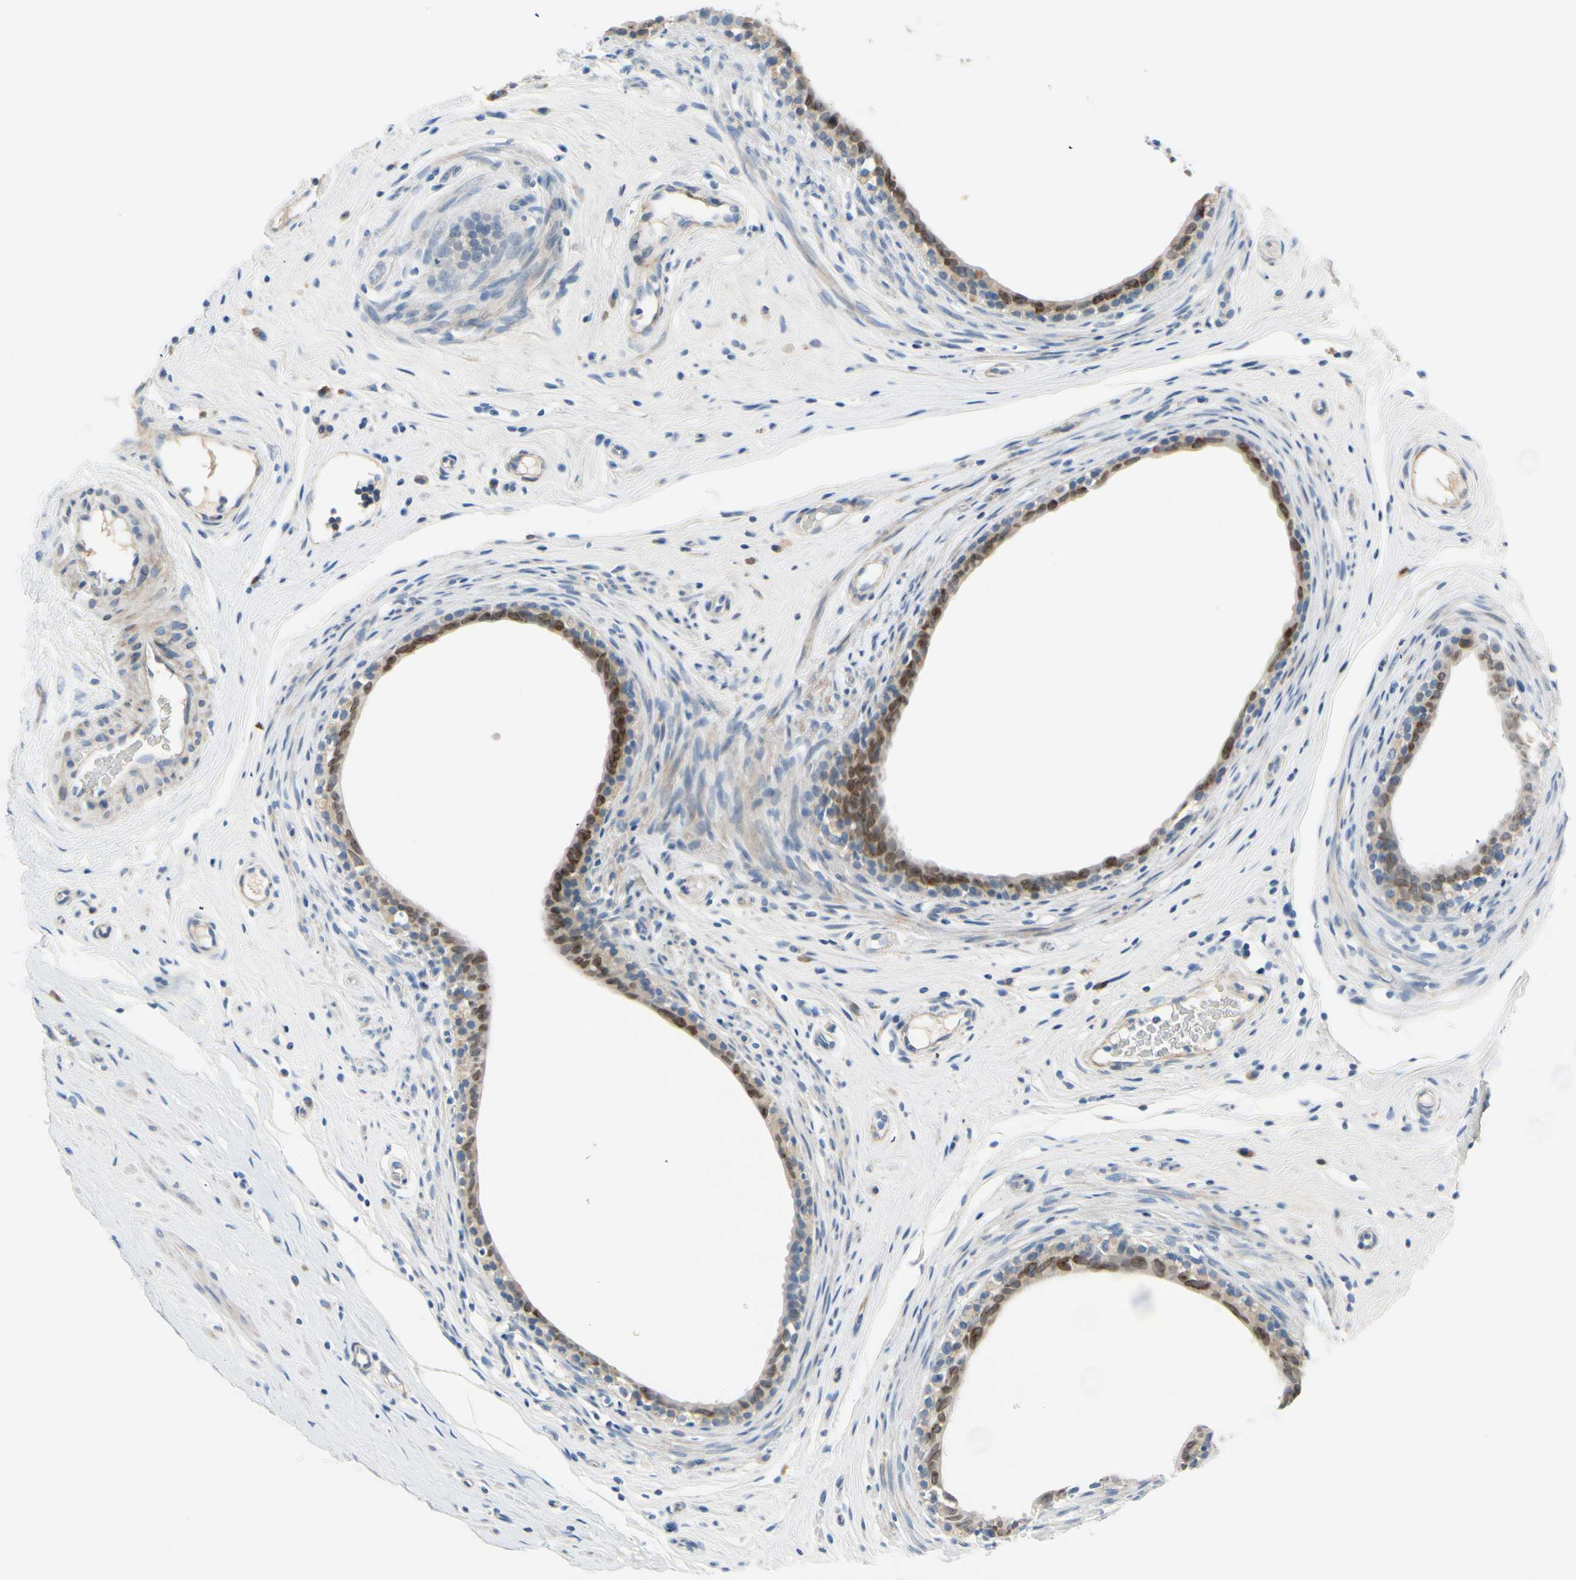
{"staining": {"intensity": "moderate", "quantity": ">75%", "location": "nuclear"}, "tissue": "epididymis", "cell_type": "Glandular cells", "image_type": "normal", "snomed": [{"axis": "morphology", "description": "Normal tissue, NOS"}, {"axis": "morphology", "description": "Inflammation, NOS"}, {"axis": "topography", "description": "Epididymis"}], "caption": "Unremarkable epididymis exhibits moderate nuclear staining in about >75% of glandular cells The staining was performed using DAB, with brown indicating positive protein expression. Nuclei are stained blue with hematoxylin..", "gene": "FCER2", "patient": {"sex": "male", "age": 84}}